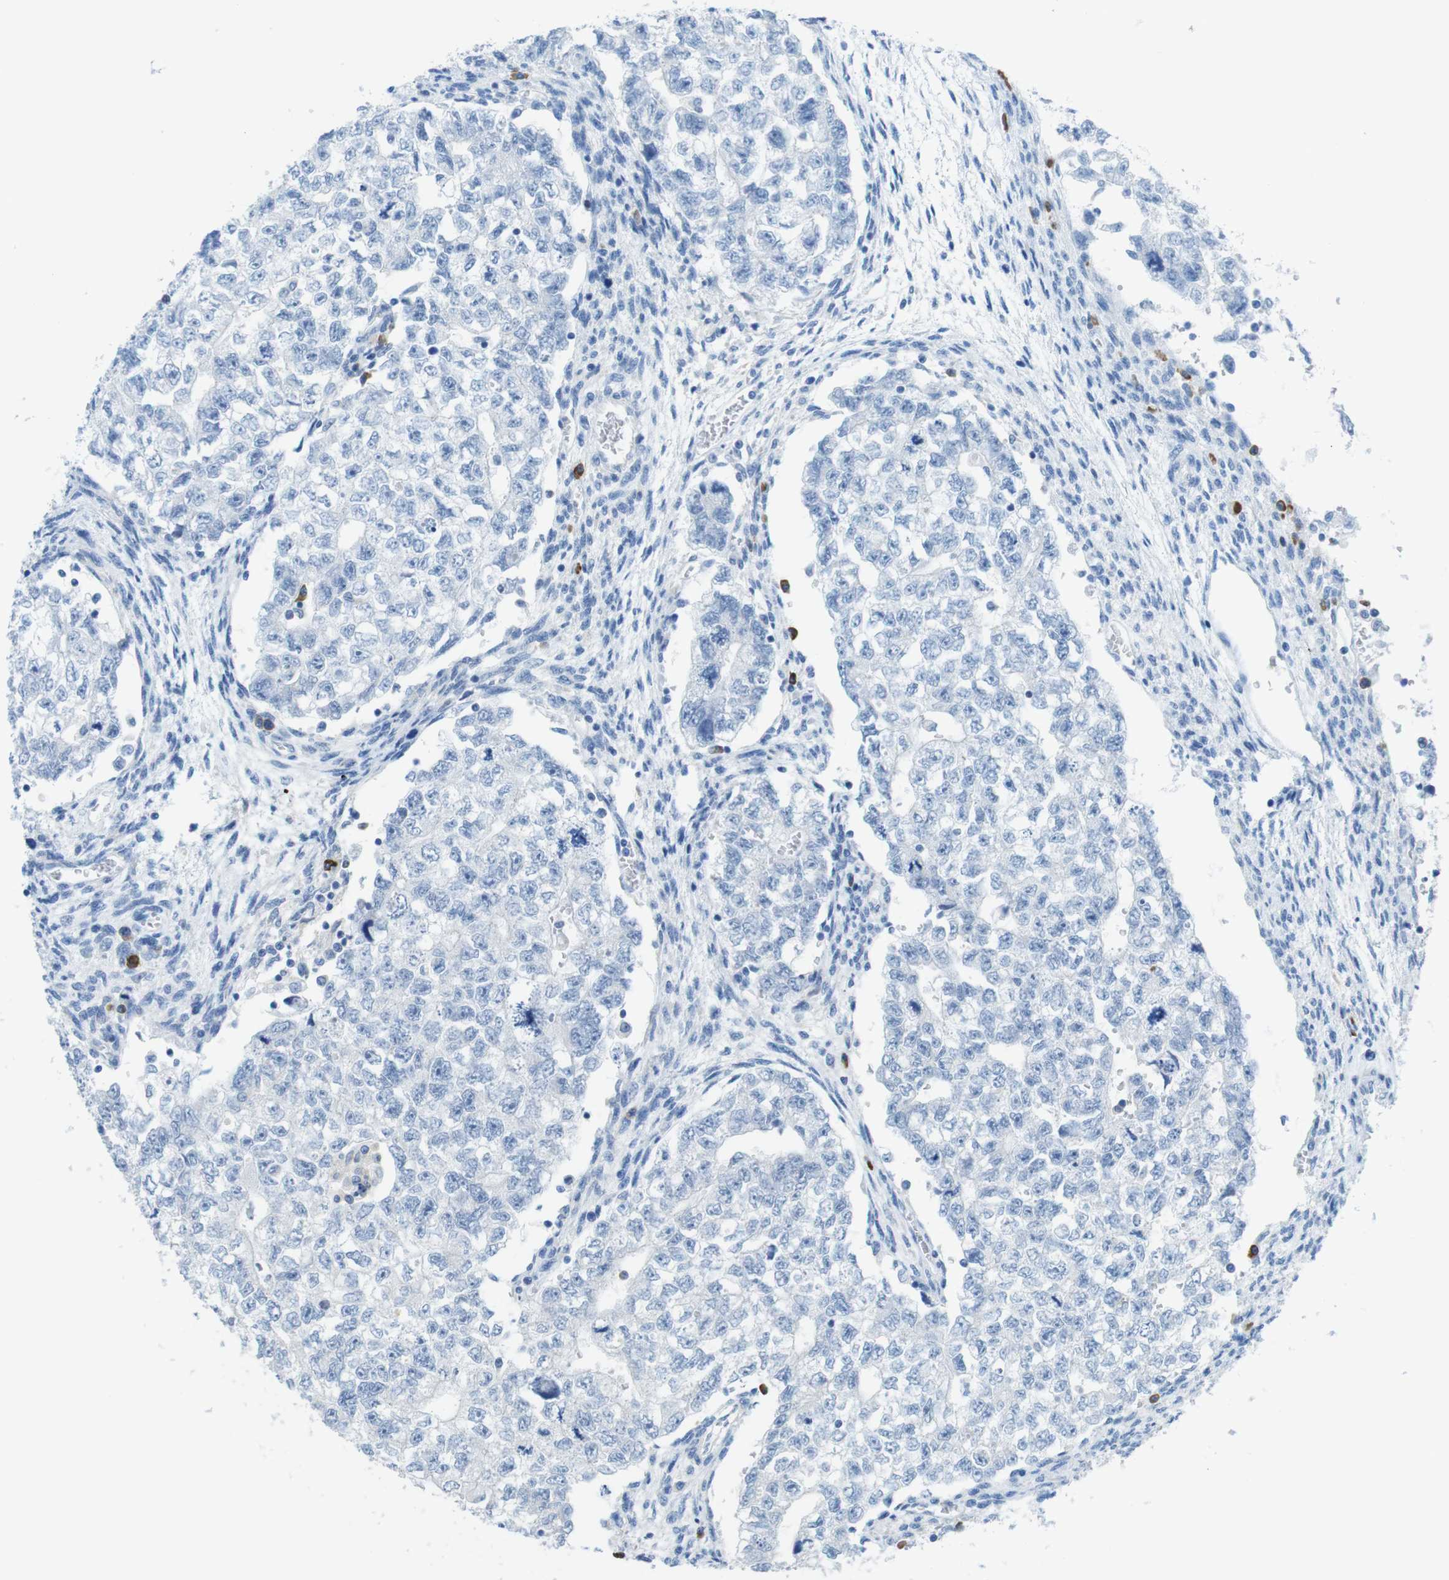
{"staining": {"intensity": "negative", "quantity": "none", "location": "none"}, "tissue": "testis cancer", "cell_type": "Tumor cells", "image_type": "cancer", "snomed": [{"axis": "morphology", "description": "Seminoma, NOS"}, {"axis": "morphology", "description": "Carcinoma, Embryonal, NOS"}, {"axis": "topography", "description": "Testis"}], "caption": "Immunohistochemistry micrograph of neoplastic tissue: testis cancer (seminoma) stained with DAB (3,3'-diaminobenzidine) exhibits no significant protein staining in tumor cells.", "gene": "CLMN", "patient": {"sex": "male", "age": 38}}